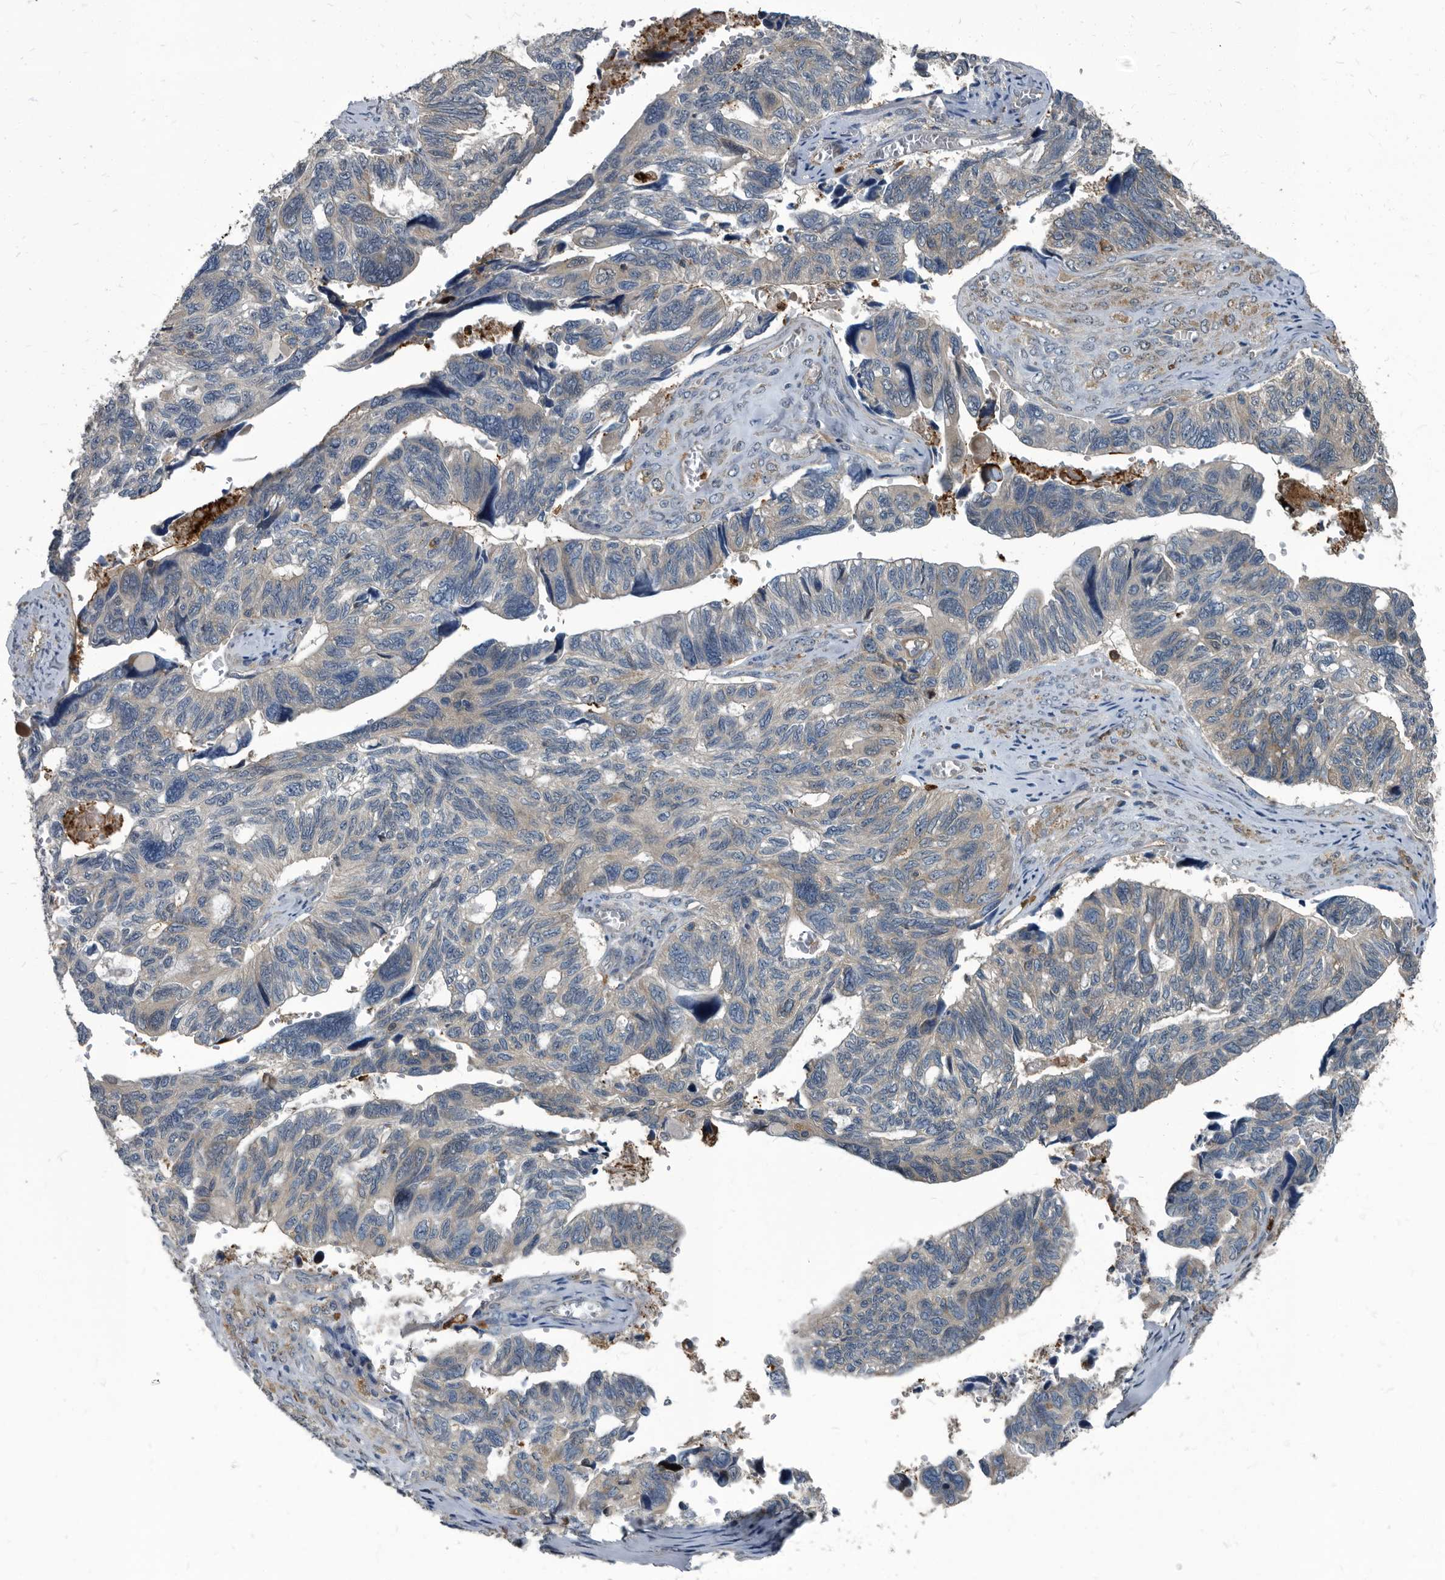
{"staining": {"intensity": "negative", "quantity": "none", "location": "none"}, "tissue": "ovarian cancer", "cell_type": "Tumor cells", "image_type": "cancer", "snomed": [{"axis": "morphology", "description": "Cystadenocarcinoma, serous, NOS"}, {"axis": "topography", "description": "Ovary"}], "caption": "Protein analysis of ovarian cancer displays no significant expression in tumor cells. (Stains: DAB (3,3'-diaminobenzidine) immunohistochemistry with hematoxylin counter stain, Microscopy: brightfield microscopy at high magnification).", "gene": "CDV3", "patient": {"sex": "female", "age": 79}}